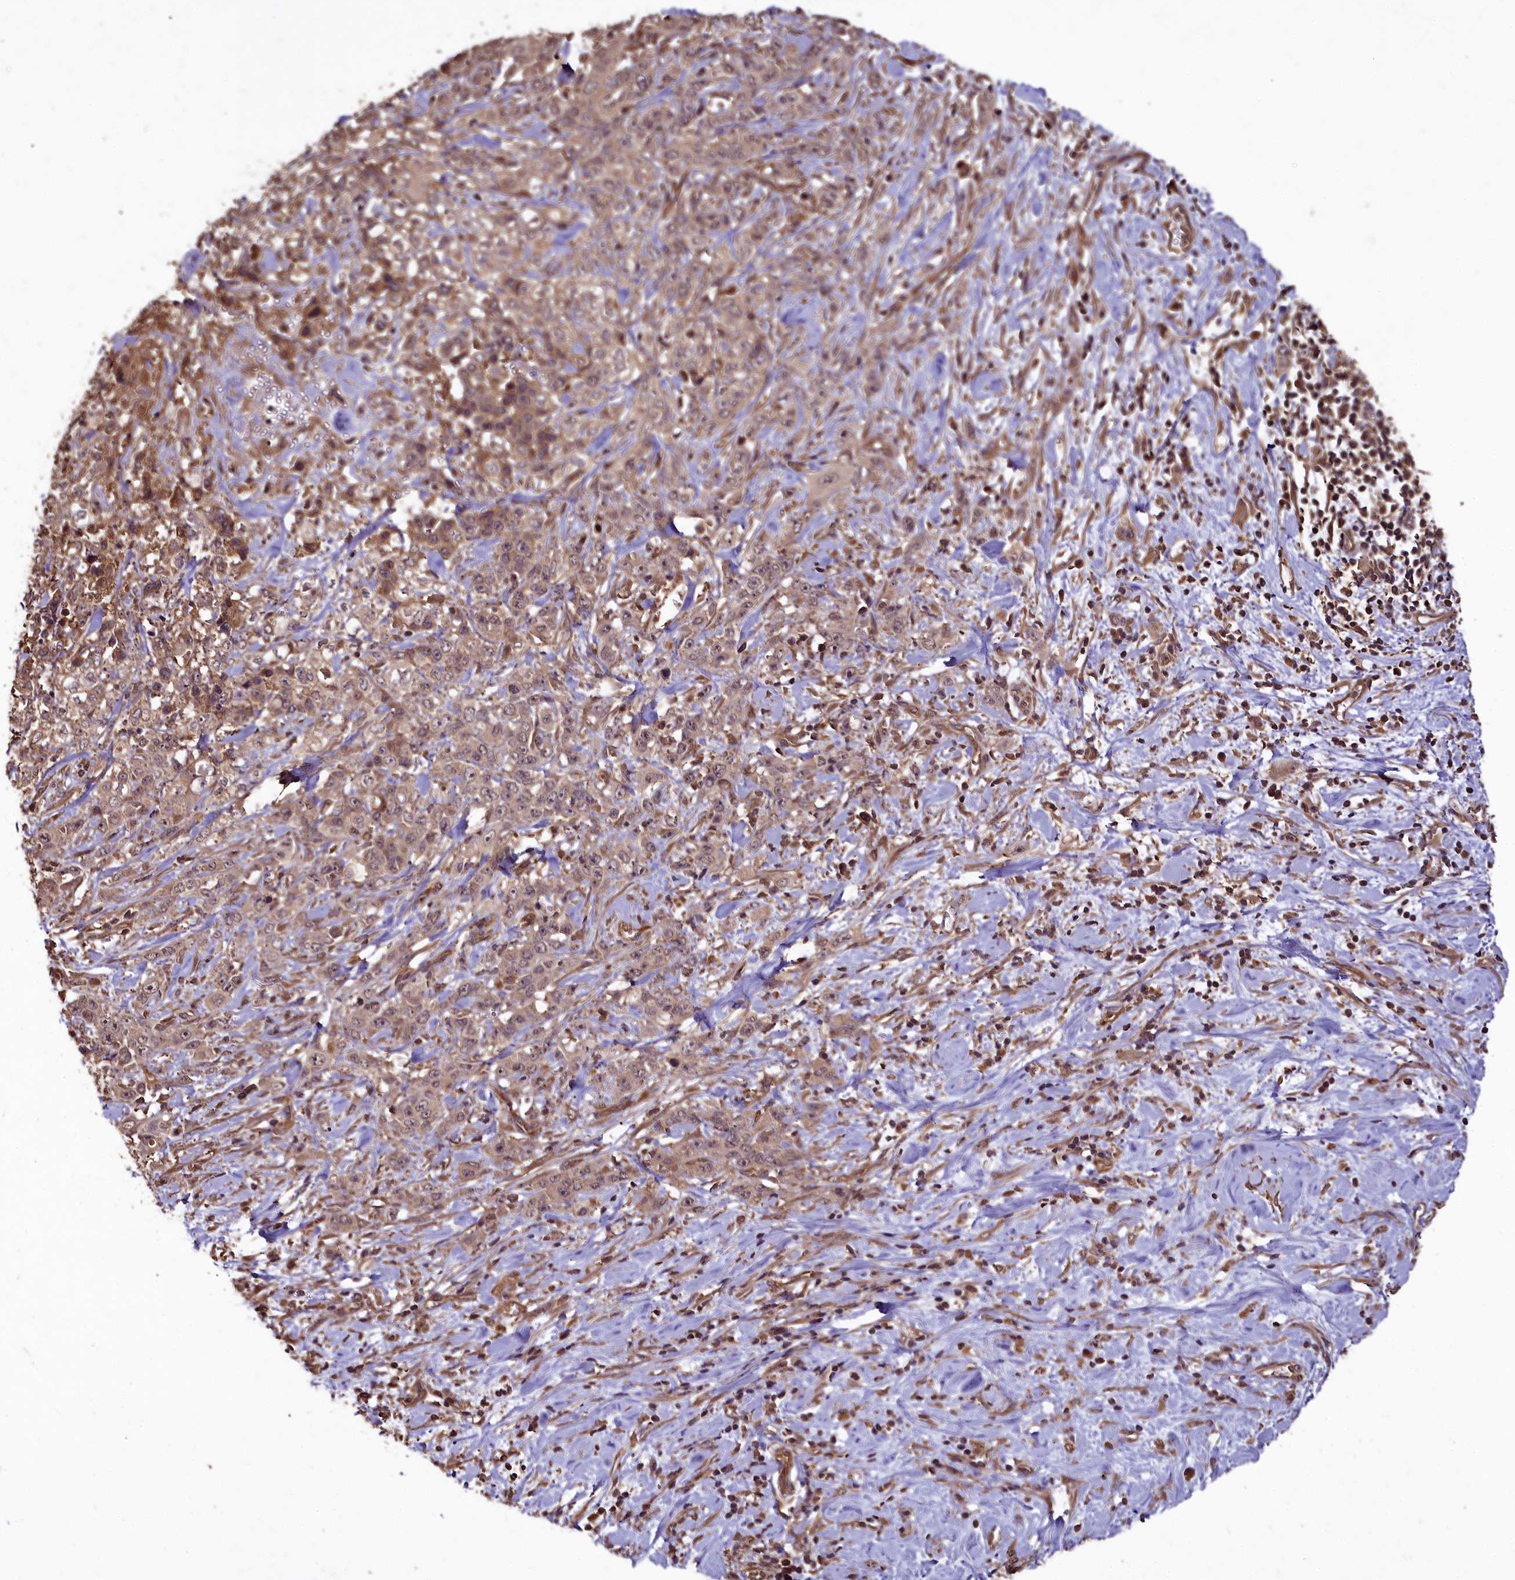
{"staining": {"intensity": "weak", "quantity": ">75%", "location": "cytoplasmic/membranous"}, "tissue": "stomach cancer", "cell_type": "Tumor cells", "image_type": "cancer", "snomed": [{"axis": "morphology", "description": "Adenocarcinoma, NOS"}, {"axis": "topography", "description": "Stomach, upper"}], "caption": "Protein expression analysis of adenocarcinoma (stomach) shows weak cytoplasmic/membranous staining in approximately >75% of tumor cells. (DAB IHC with brightfield microscopy, high magnification).", "gene": "TTLL10", "patient": {"sex": "male", "age": 62}}